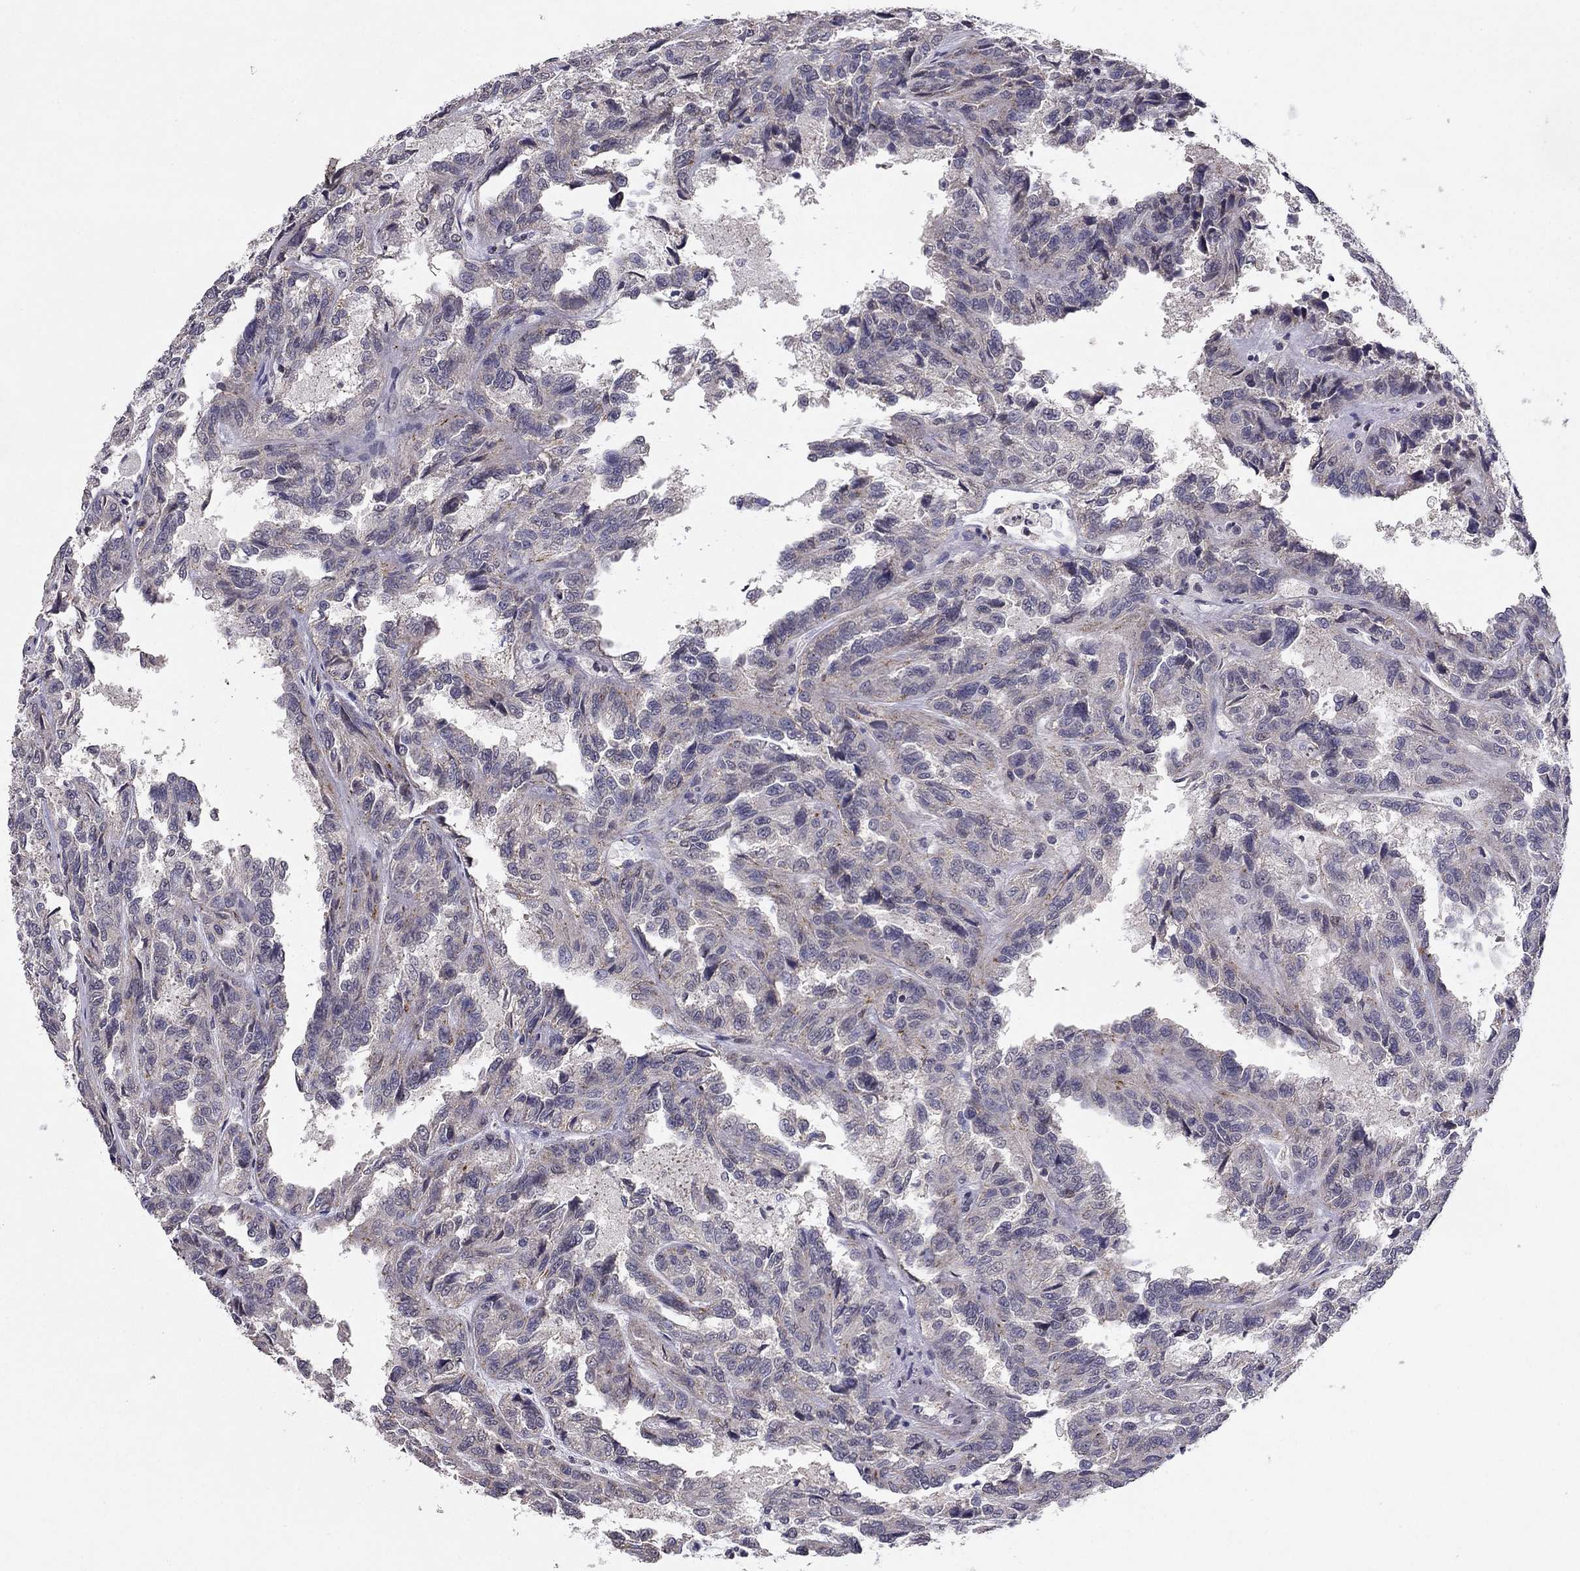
{"staining": {"intensity": "negative", "quantity": "none", "location": "none"}, "tissue": "renal cancer", "cell_type": "Tumor cells", "image_type": "cancer", "snomed": [{"axis": "morphology", "description": "Adenocarcinoma, NOS"}, {"axis": "topography", "description": "Kidney"}], "caption": "Human renal cancer (adenocarcinoma) stained for a protein using immunohistochemistry reveals no staining in tumor cells.", "gene": "HCN1", "patient": {"sex": "male", "age": 79}}